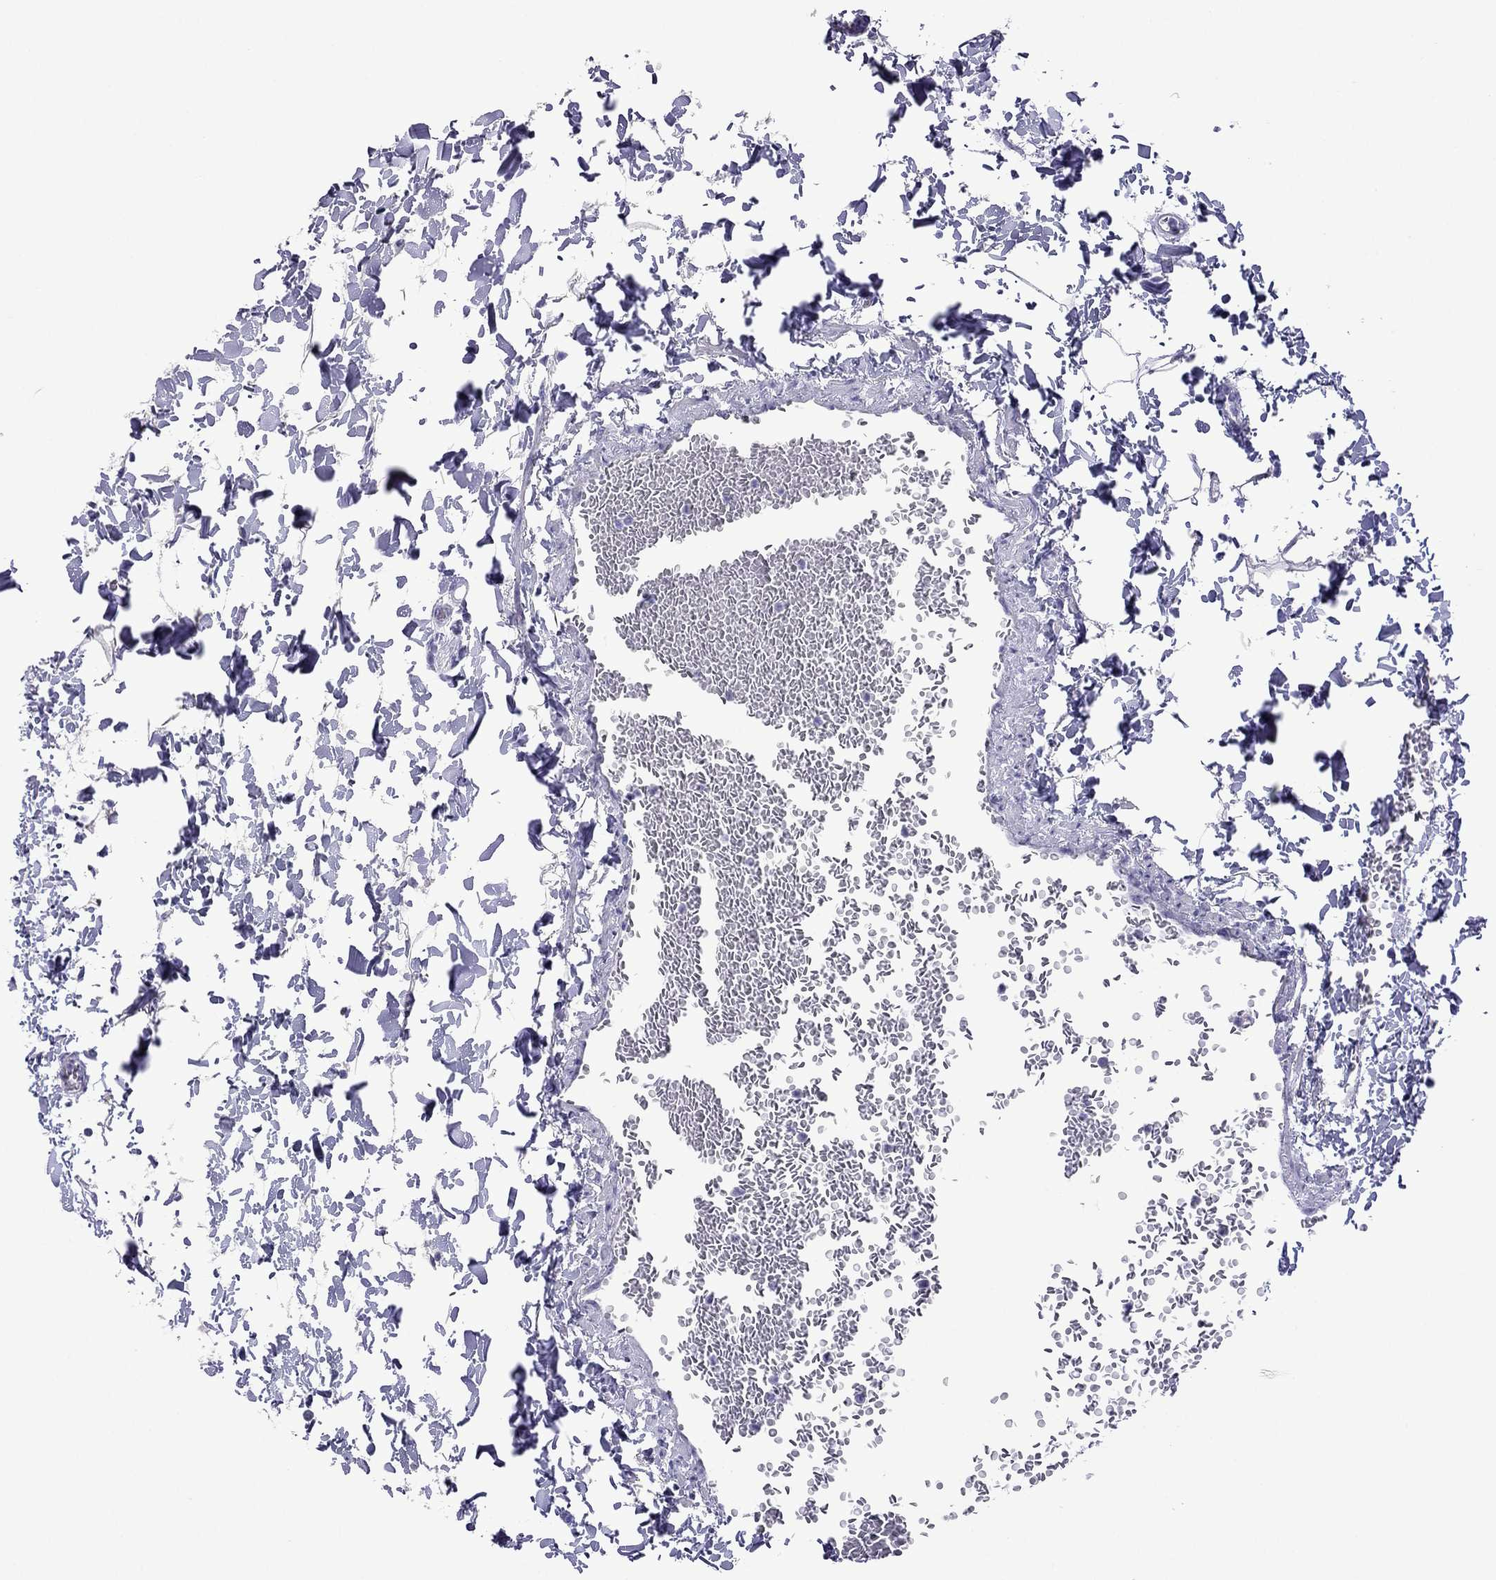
{"staining": {"intensity": "negative", "quantity": "none", "location": "none"}, "tissue": "stomach", "cell_type": "Glandular cells", "image_type": "normal", "snomed": [{"axis": "morphology", "description": "Normal tissue, NOS"}, {"axis": "topography", "description": "Stomach"}], "caption": "A high-resolution histopathology image shows immunohistochemistry staining of benign stomach, which exhibits no significant expression in glandular cells. Nuclei are stained in blue.", "gene": "PCDHA6", "patient": {"sex": "male", "age": 54}}